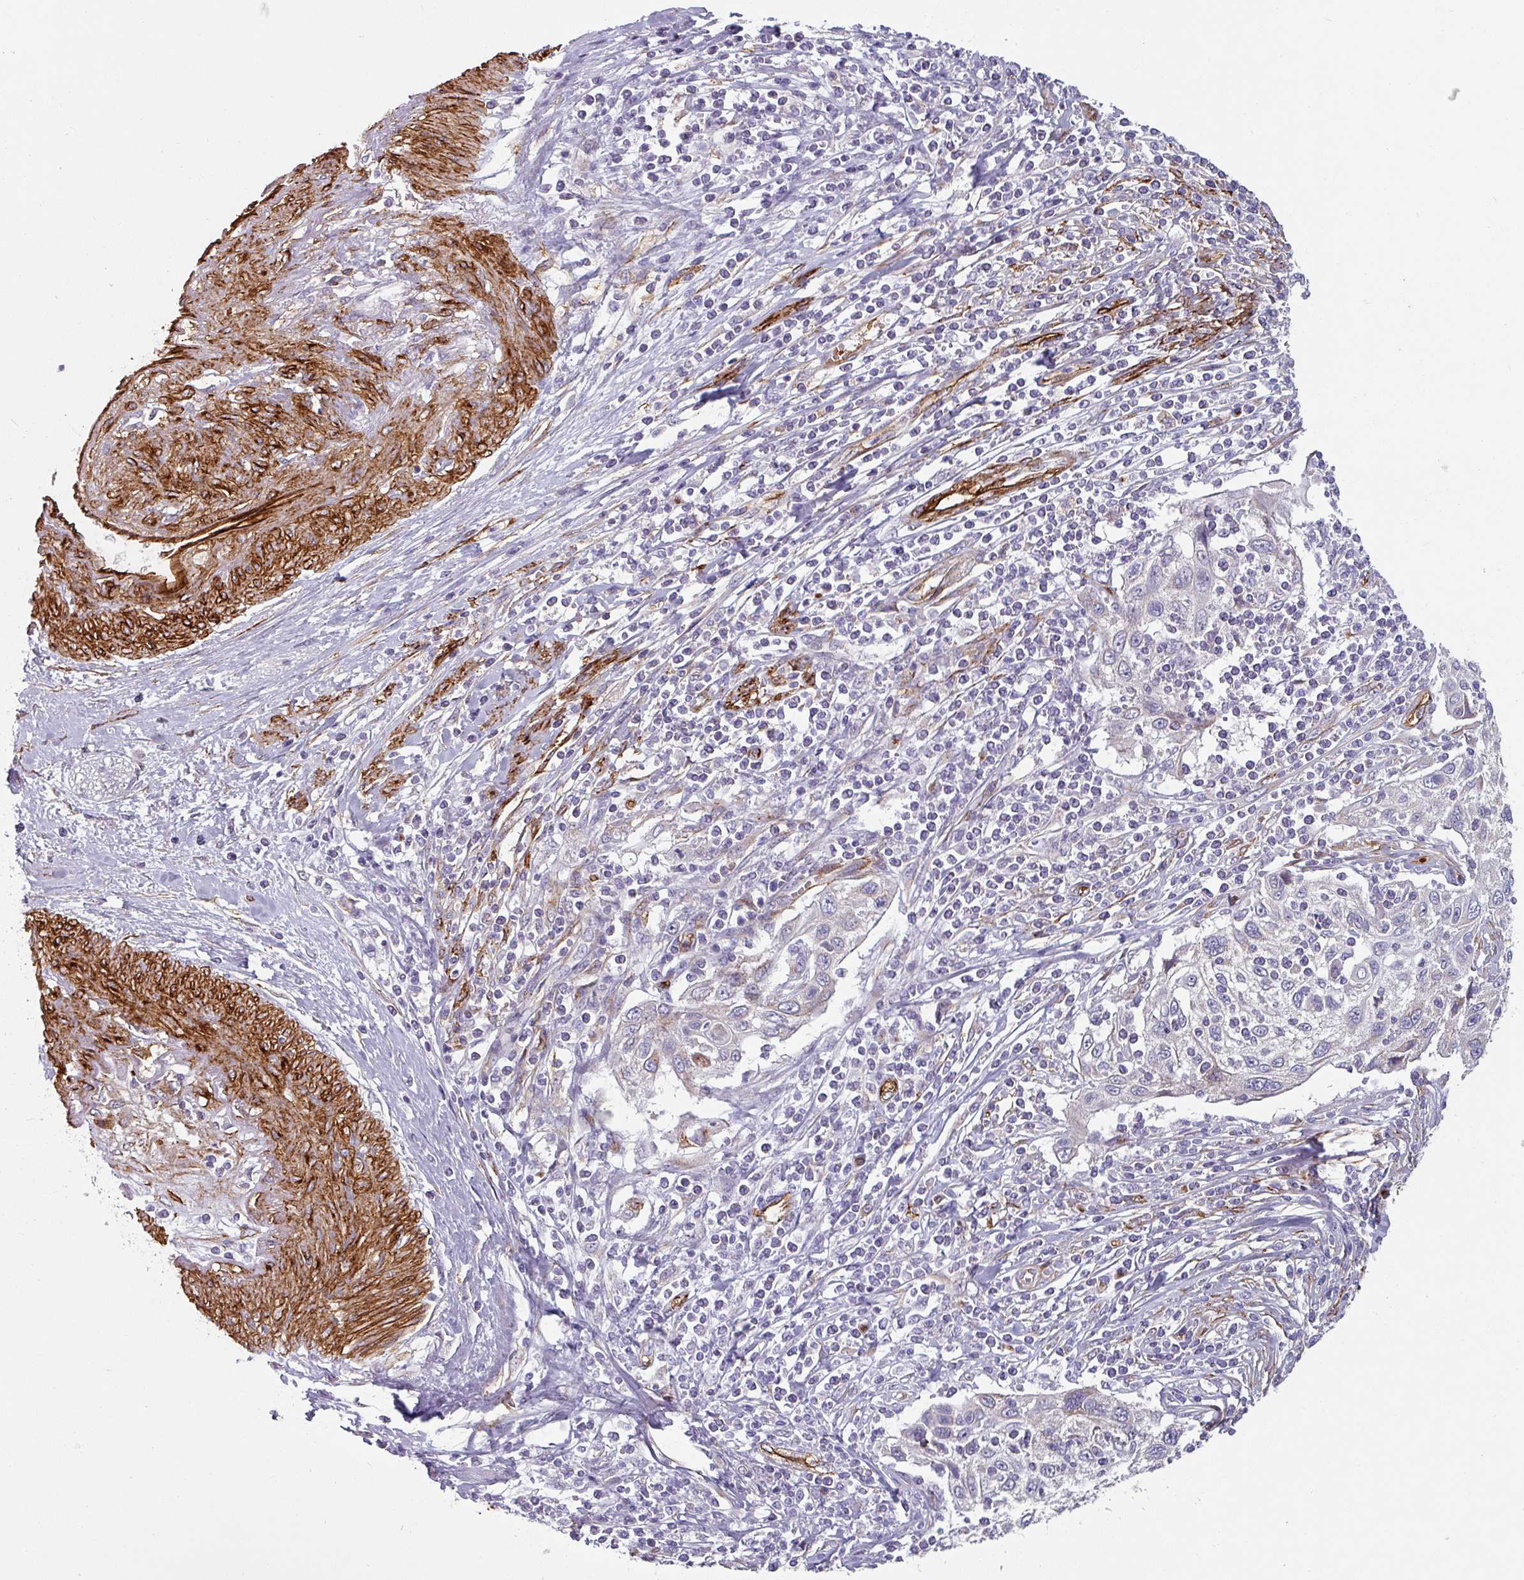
{"staining": {"intensity": "weak", "quantity": "<25%", "location": "cytoplasmic/membranous"}, "tissue": "cervical cancer", "cell_type": "Tumor cells", "image_type": "cancer", "snomed": [{"axis": "morphology", "description": "Squamous cell carcinoma, NOS"}, {"axis": "topography", "description": "Cervix"}], "caption": "Tumor cells are negative for protein expression in human squamous cell carcinoma (cervical). The staining was performed using DAB (3,3'-diaminobenzidine) to visualize the protein expression in brown, while the nuclei were stained in blue with hematoxylin (Magnification: 20x).", "gene": "PRODH2", "patient": {"sex": "female", "age": 70}}